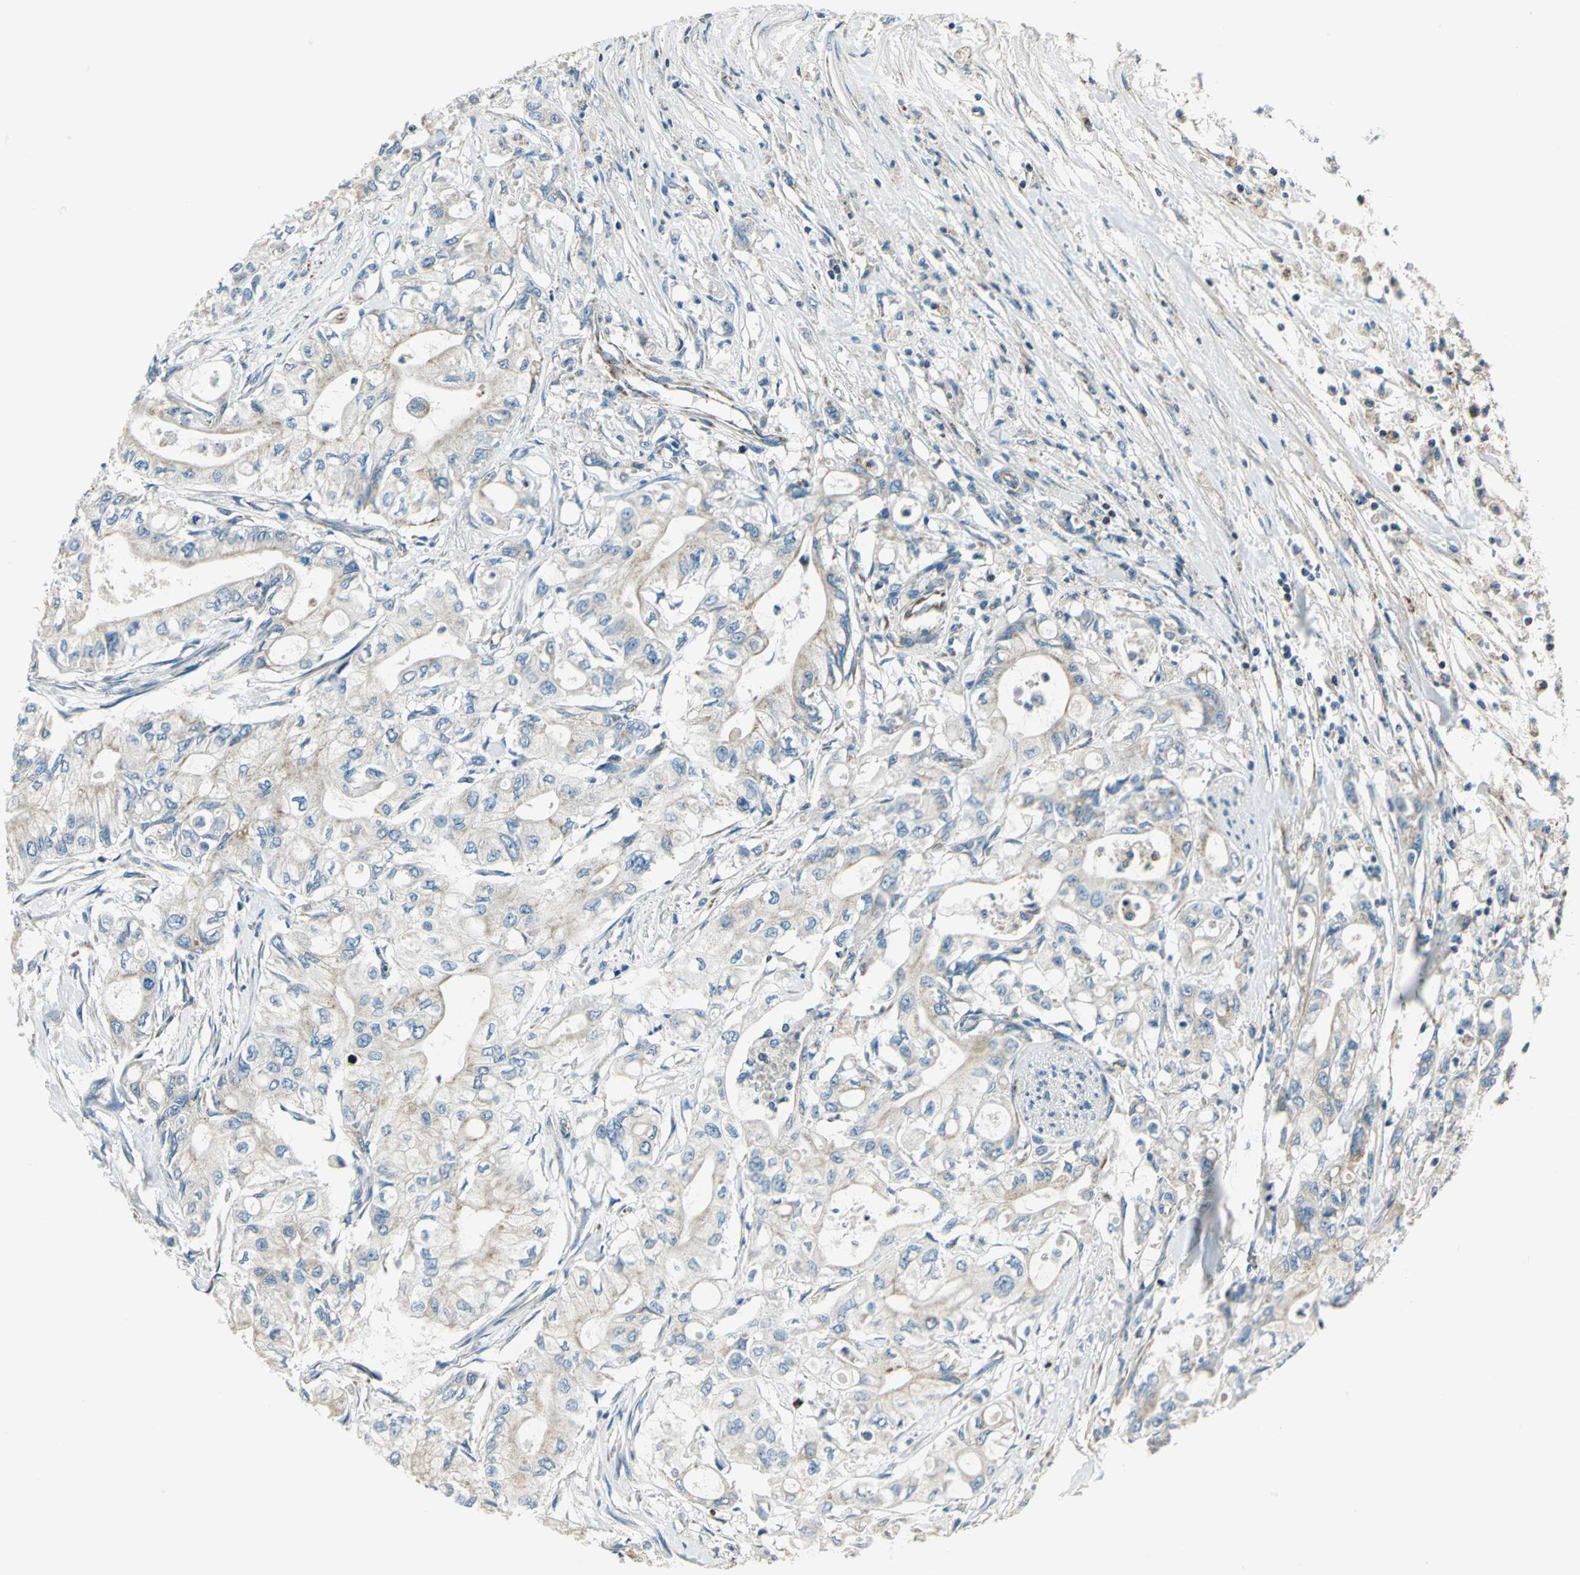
{"staining": {"intensity": "weak", "quantity": "<25%", "location": "cytoplasmic/membranous"}, "tissue": "pancreatic cancer", "cell_type": "Tumor cells", "image_type": "cancer", "snomed": [{"axis": "morphology", "description": "Adenocarcinoma, NOS"}, {"axis": "topography", "description": "Pancreas"}], "caption": "This is a photomicrograph of immunohistochemistry (IHC) staining of pancreatic cancer, which shows no expression in tumor cells.", "gene": "ACADM", "patient": {"sex": "male", "age": 79}}